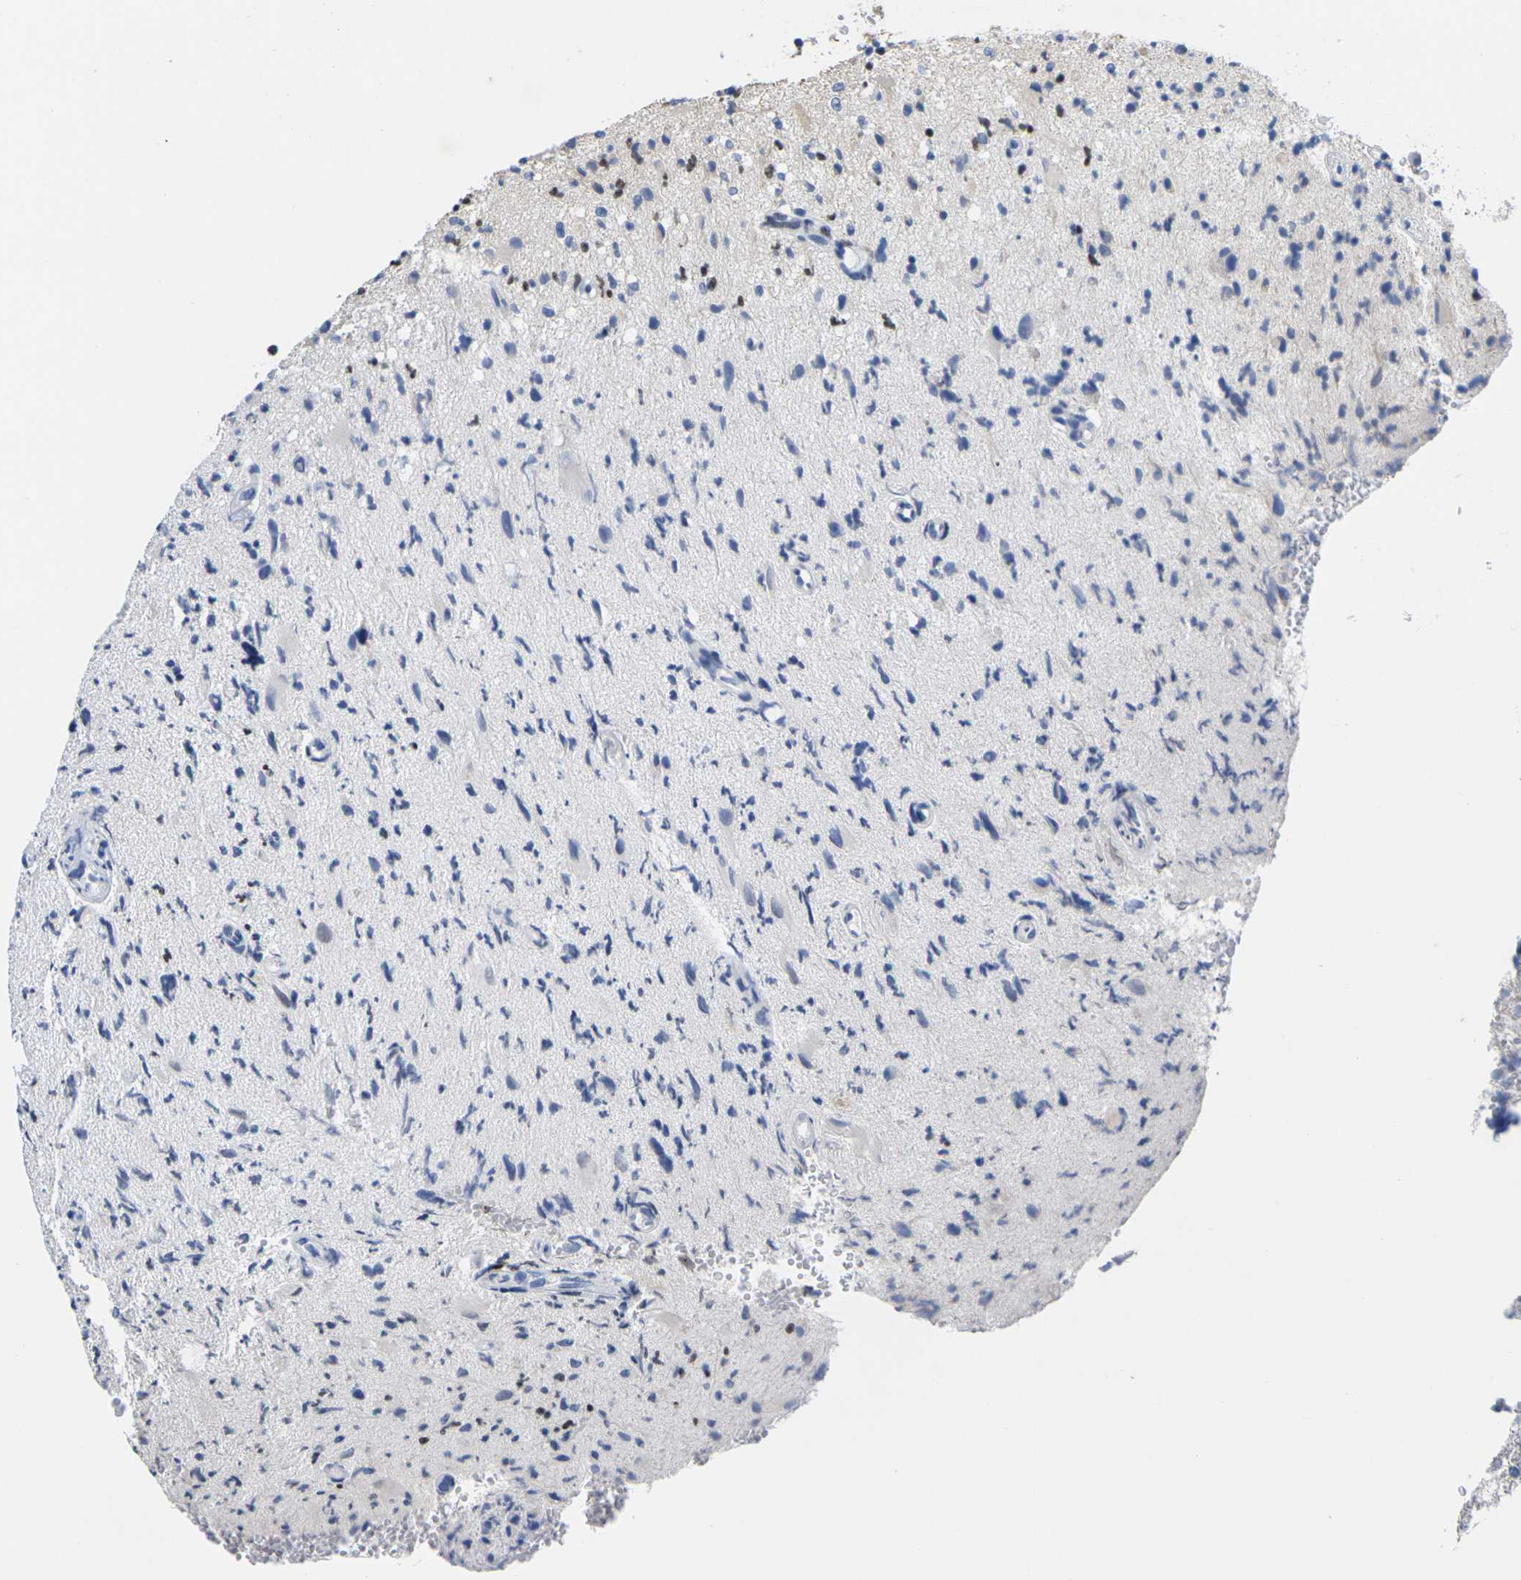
{"staining": {"intensity": "negative", "quantity": "none", "location": "none"}, "tissue": "glioma", "cell_type": "Tumor cells", "image_type": "cancer", "snomed": [{"axis": "morphology", "description": "Glioma, malignant, High grade"}, {"axis": "topography", "description": "Brain"}], "caption": "A micrograph of malignant high-grade glioma stained for a protein demonstrates no brown staining in tumor cells.", "gene": "IKZF1", "patient": {"sex": "male", "age": 48}}